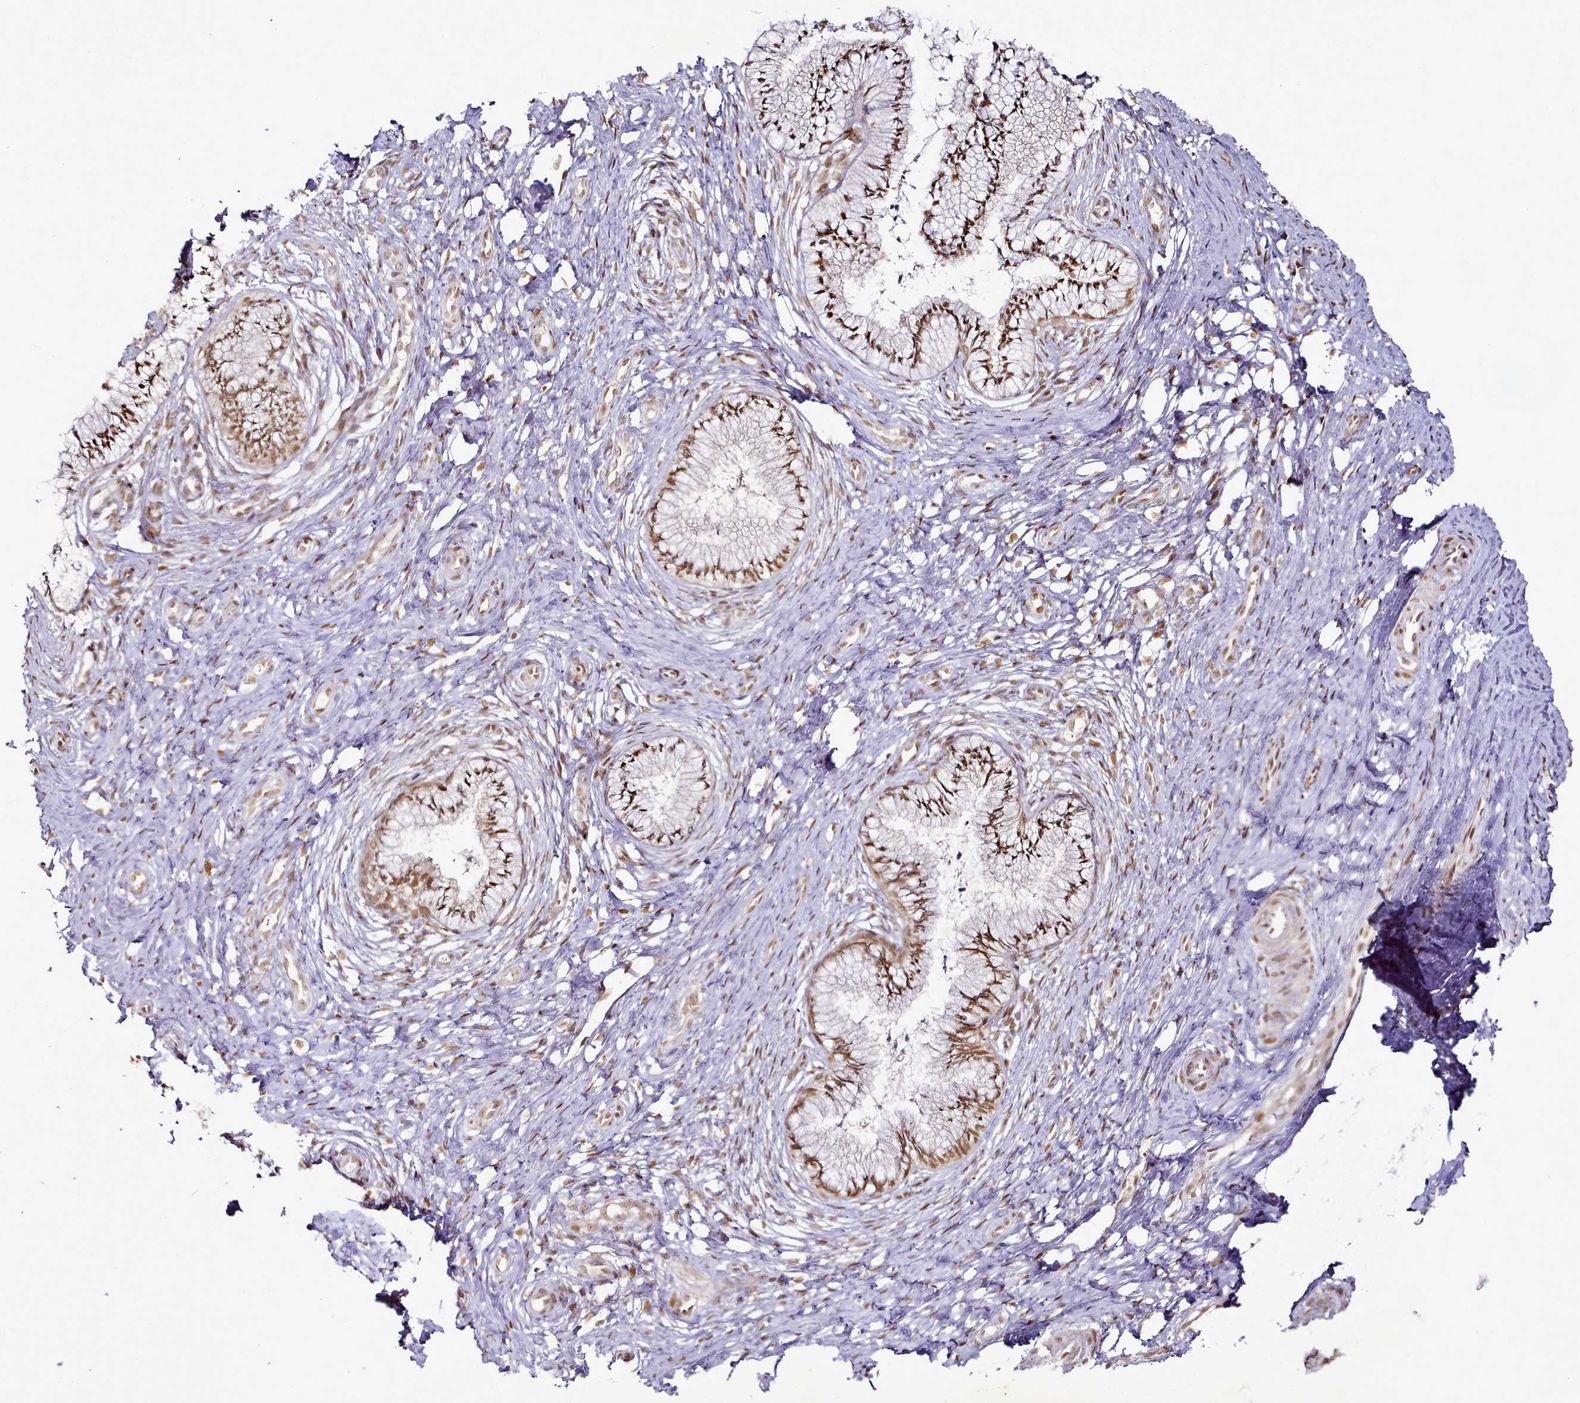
{"staining": {"intensity": "moderate", "quantity": ">75%", "location": "nuclear"}, "tissue": "cervix", "cell_type": "Glandular cells", "image_type": "normal", "snomed": [{"axis": "morphology", "description": "Normal tissue, NOS"}, {"axis": "topography", "description": "Cervix"}], "caption": "High-magnification brightfield microscopy of benign cervix stained with DAB (3,3'-diaminobenzidine) (brown) and counterstained with hematoxylin (blue). glandular cells exhibit moderate nuclear positivity is seen in about>75% of cells.", "gene": "SYT15B", "patient": {"sex": "female", "age": 36}}